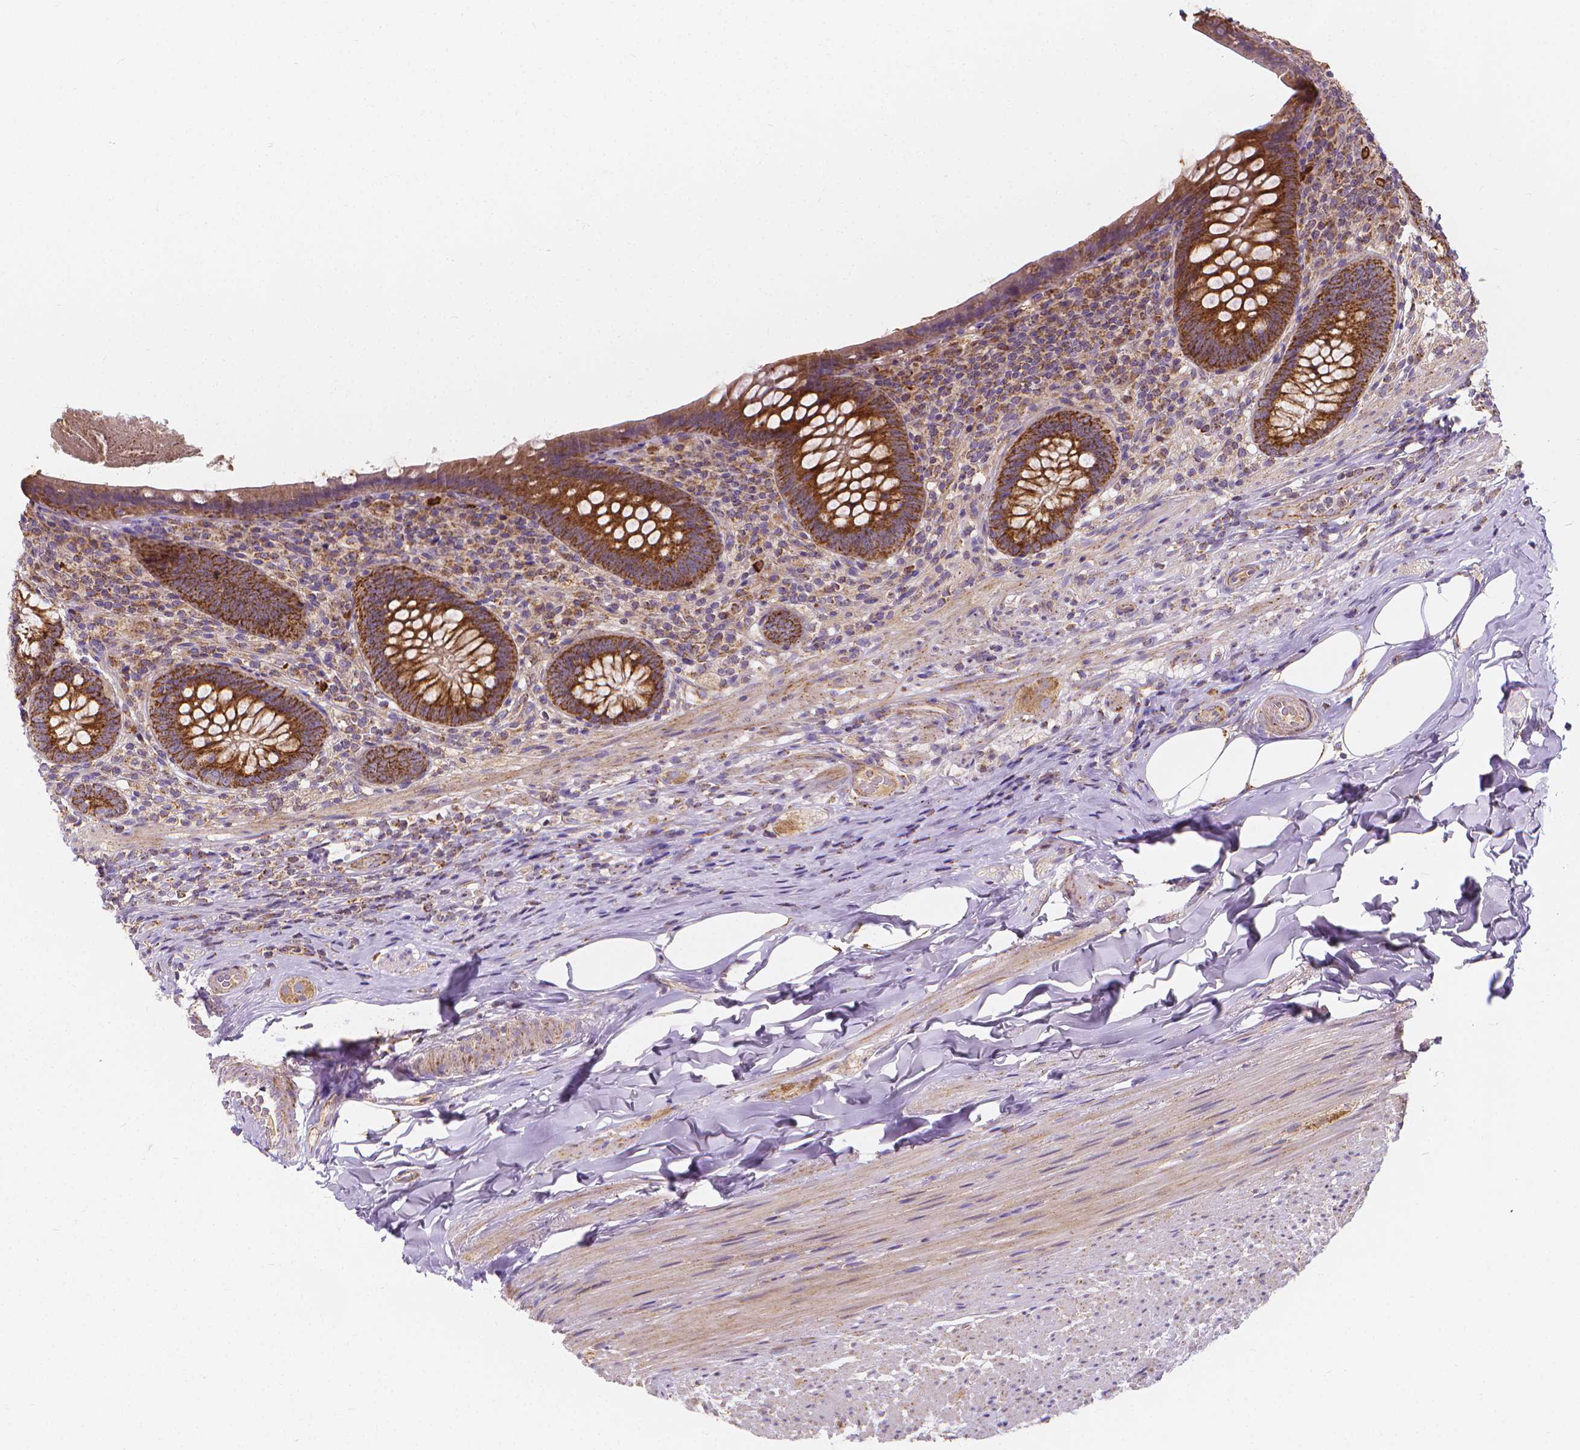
{"staining": {"intensity": "strong", "quantity": ">75%", "location": "cytoplasmic/membranous"}, "tissue": "appendix", "cell_type": "Glandular cells", "image_type": "normal", "snomed": [{"axis": "morphology", "description": "Normal tissue, NOS"}, {"axis": "topography", "description": "Appendix"}], "caption": "This is a photomicrograph of IHC staining of normal appendix, which shows strong expression in the cytoplasmic/membranous of glandular cells.", "gene": "SNCAIP", "patient": {"sex": "male", "age": 47}}